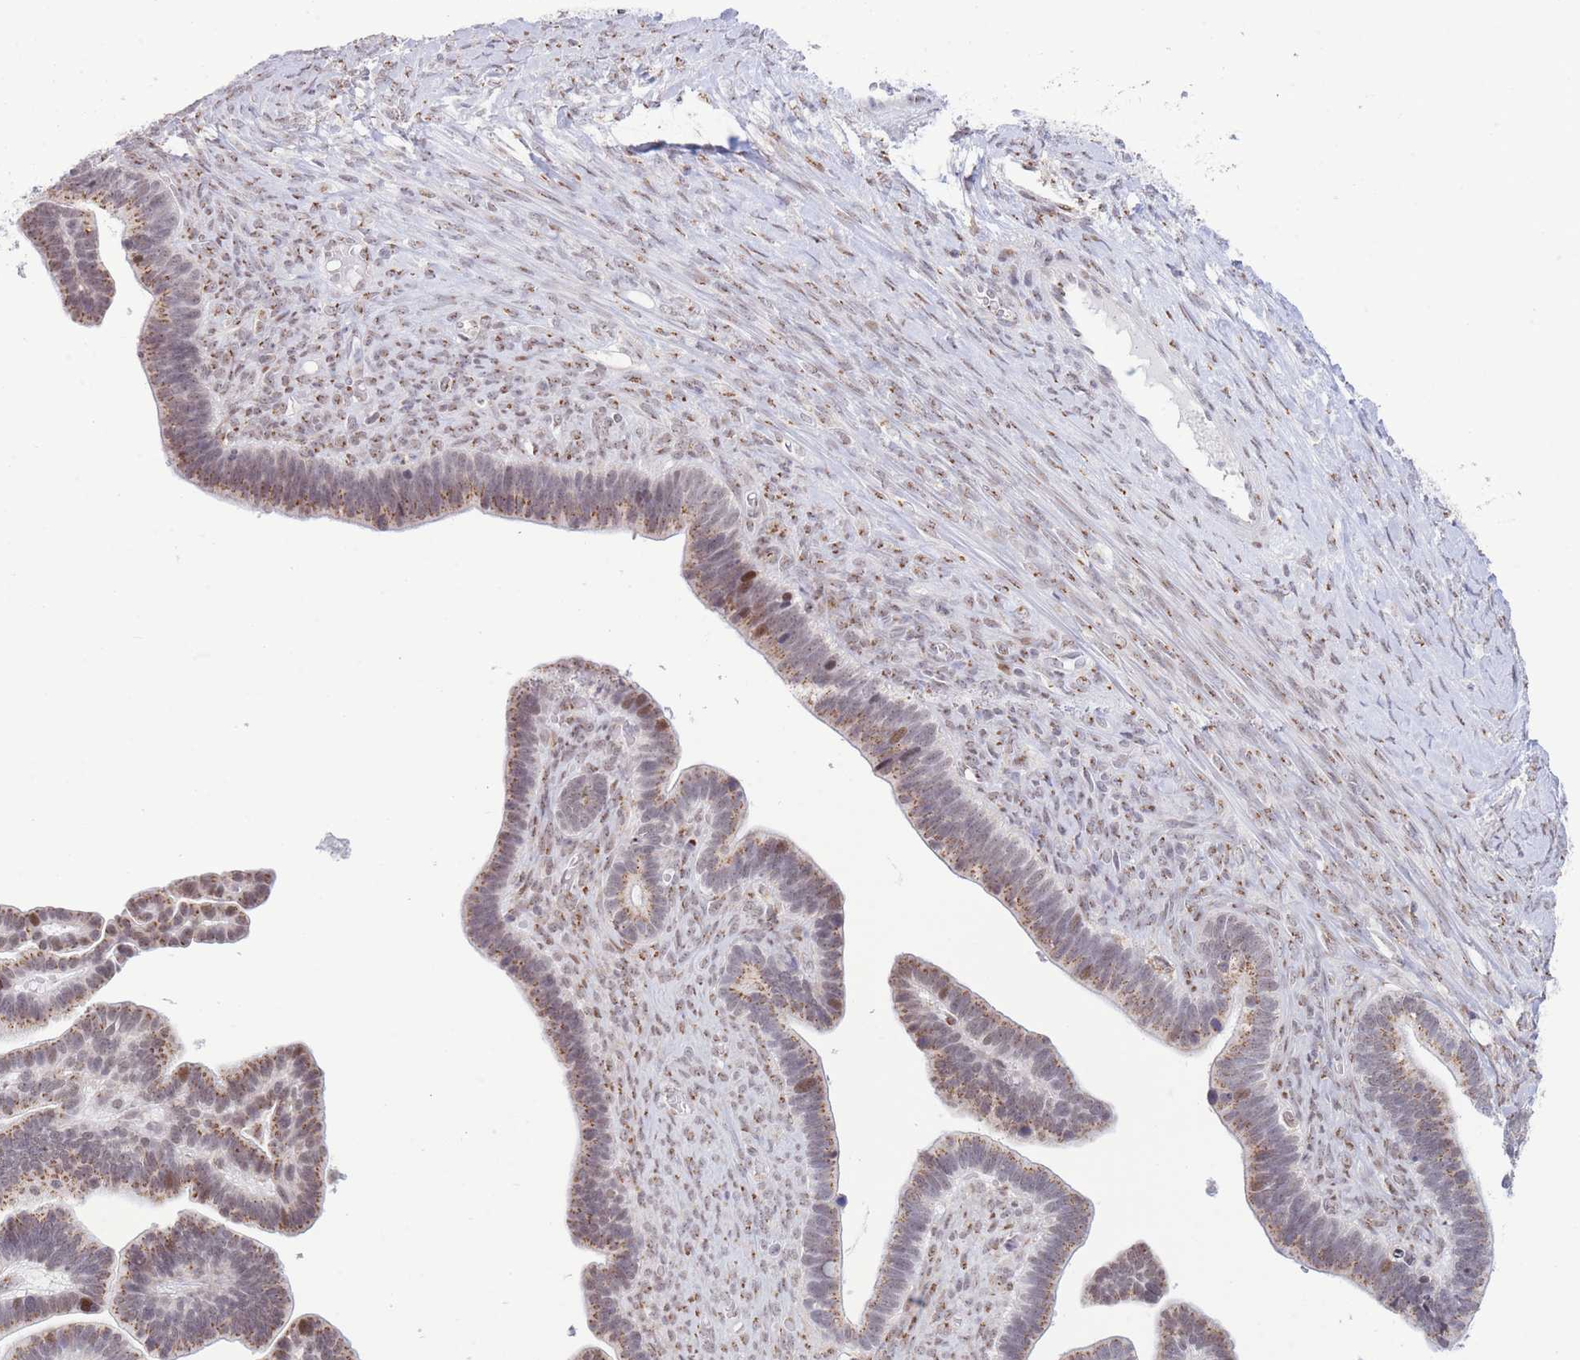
{"staining": {"intensity": "moderate", "quantity": ">75%", "location": "cytoplasmic/membranous,nuclear"}, "tissue": "ovarian cancer", "cell_type": "Tumor cells", "image_type": "cancer", "snomed": [{"axis": "morphology", "description": "Cystadenocarcinoma, serous, NOS"}, {"axis": "topography", "description": "Ovary"}], "caption": "Immunohistochemical staining of ovarian cancer shows medium levels of moderate cytoplasmic/membranous and nuclear positivity in about >75% of tumor cells.", "gene": "INO80C", "patient": {"sex": "female", "age": 56}}